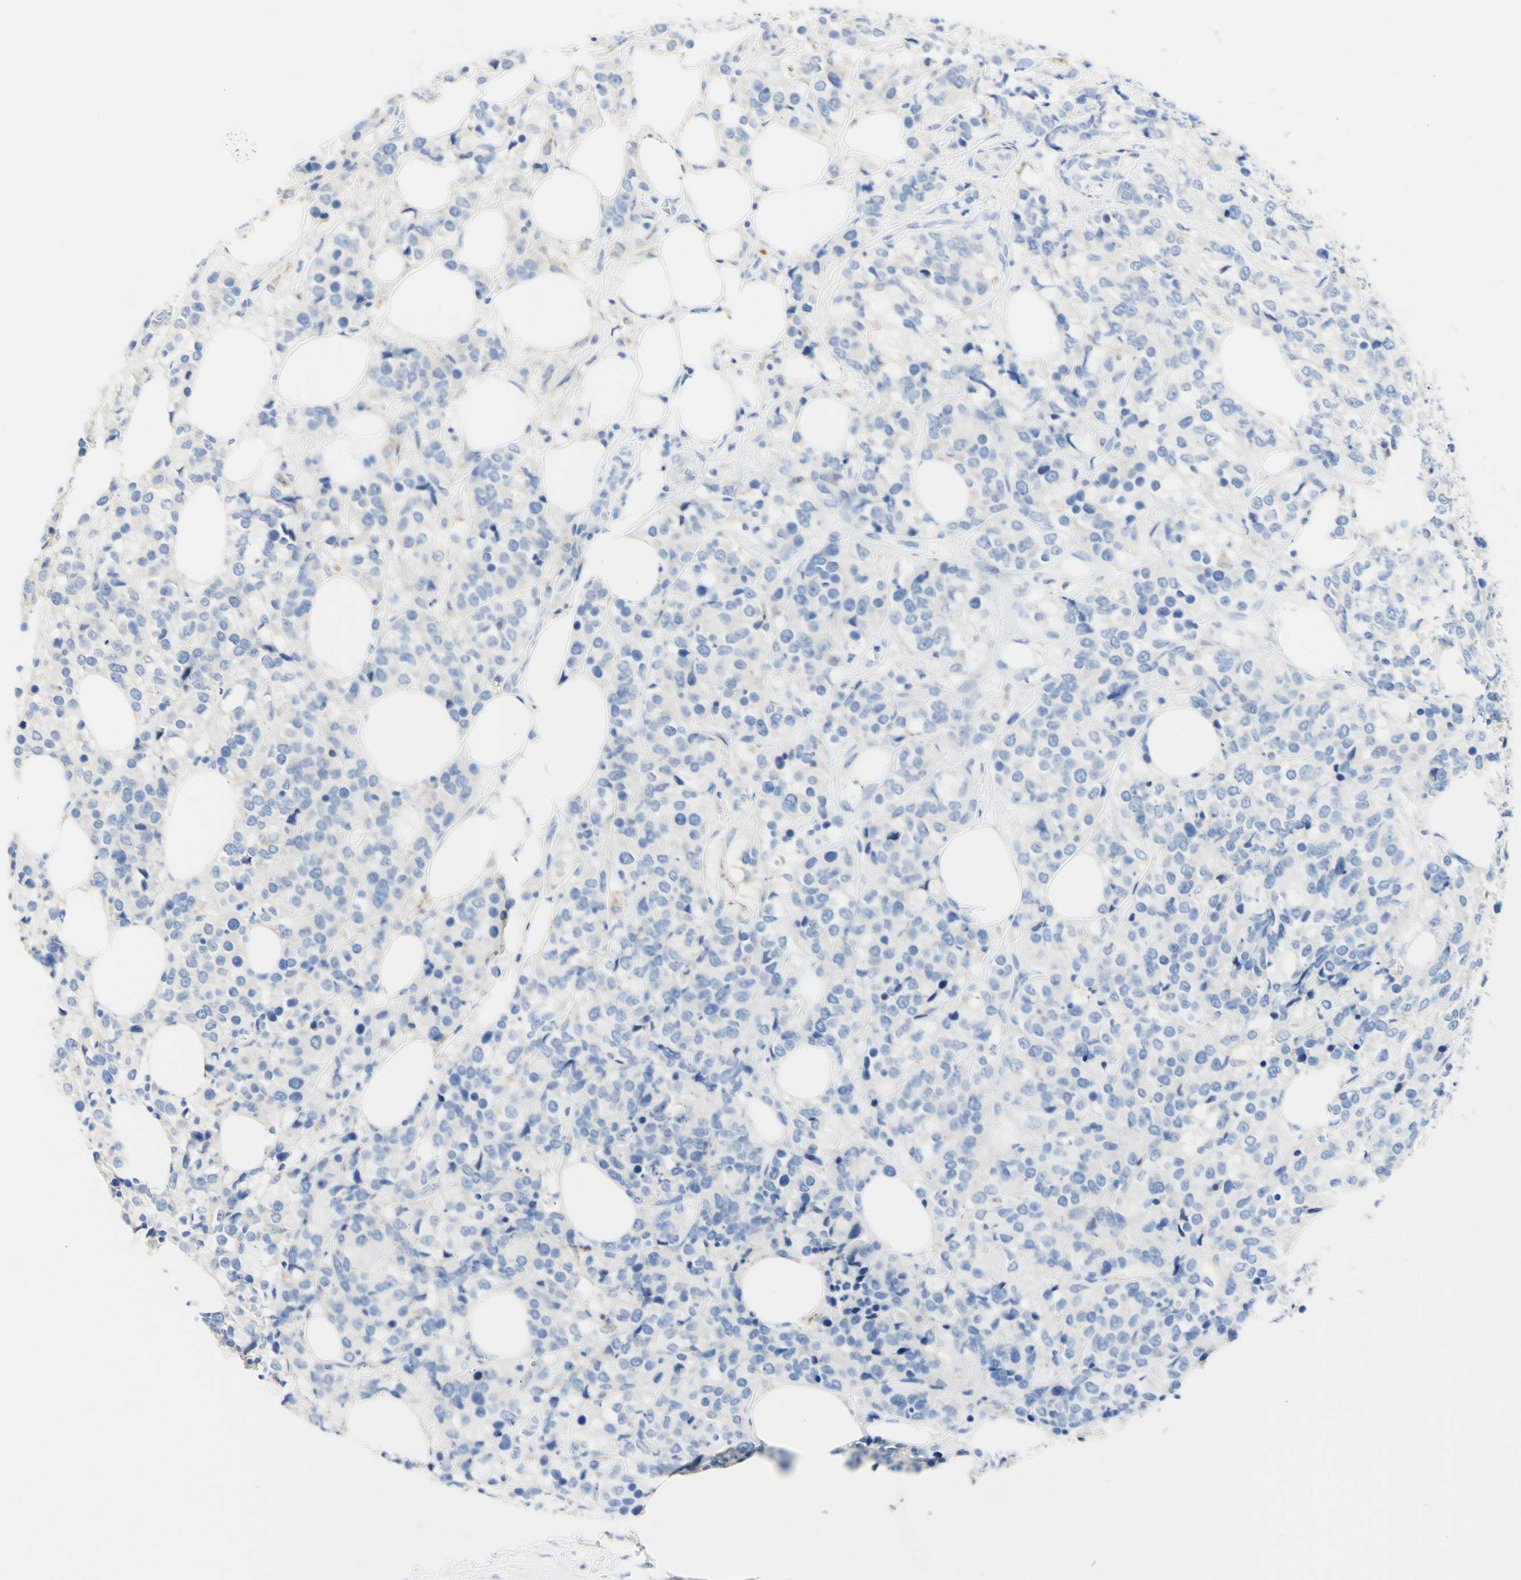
{"staining": {"intensity": "negative", "quantity": "none", "location": "none"}, "tissue": "breast cancer", "cell_type": "Tumor cells", "image_type": "cancer", "snomed": [{"axis": "morphology", "description": "Lobular carcinoma"}, {"axis": "topography", "description": "Breast"}], "caption": "A micrograph of breast lobular carcinoma stained for a protein displays no brown staining in tumor cells.", "gene": "FGF4", "patient": {"sex": "female", "age": 59}}